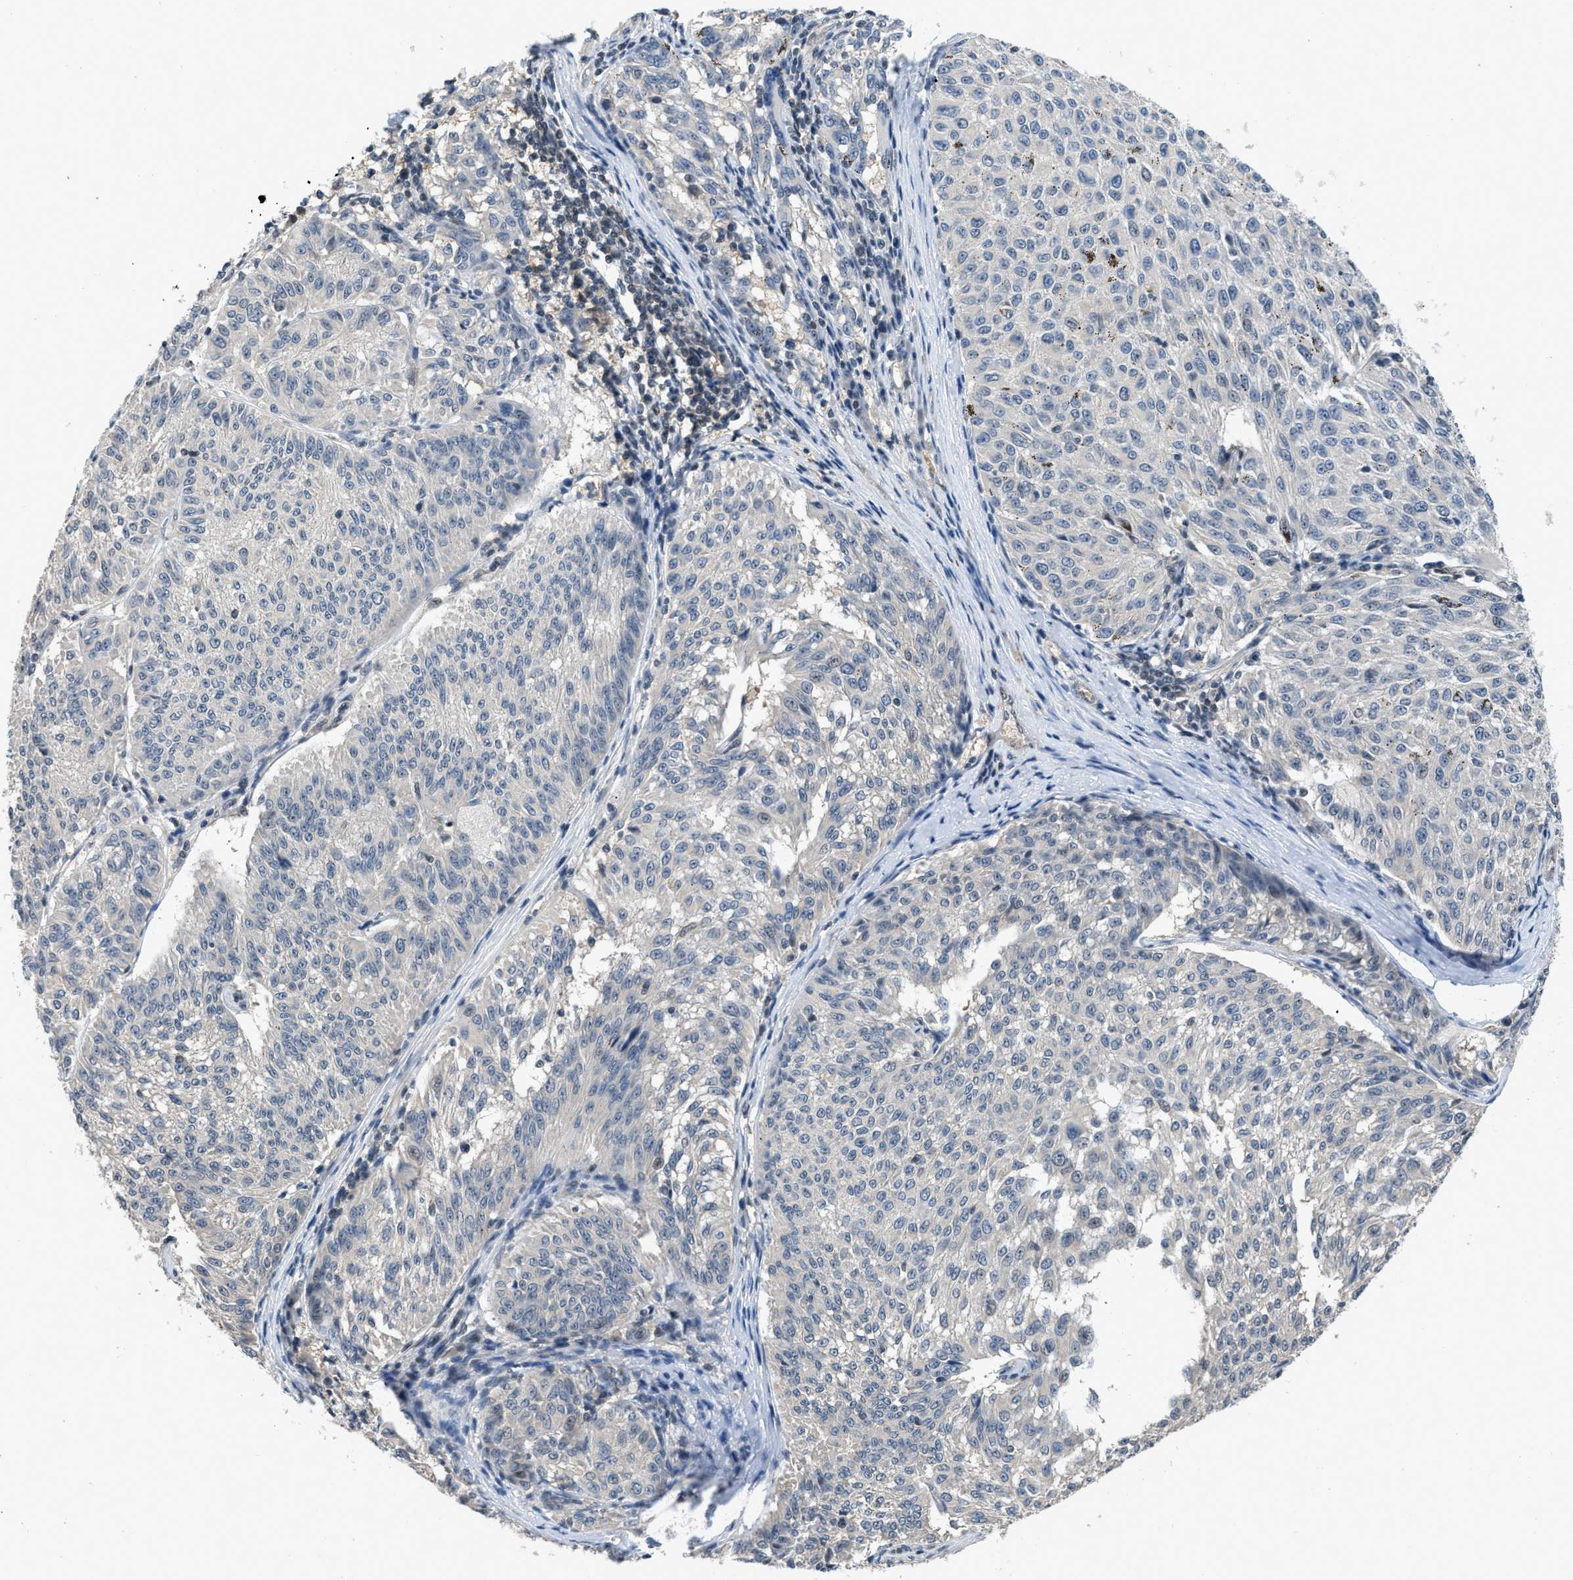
{"staining": {"intensity": "negative", "quantity": "none", "location": "none"}, "tissue": "melanoma", "cell_type": "Tumor cells", "image_type": "cancer", "snomed": [{"axis": "morphology", "description": "Malignant melanoma, NOS"}, {"axis": "topography", "description": "Skin"}], "caption": "IHC photomicrograph of neoplastic tissue: malignant melanoma stained with DAB (3,3'-diaminobenzidine) demonstrates no significant protein expression in tumor cells.", "gene": "TES", "patient": {"sex": "female", "age": 72}}